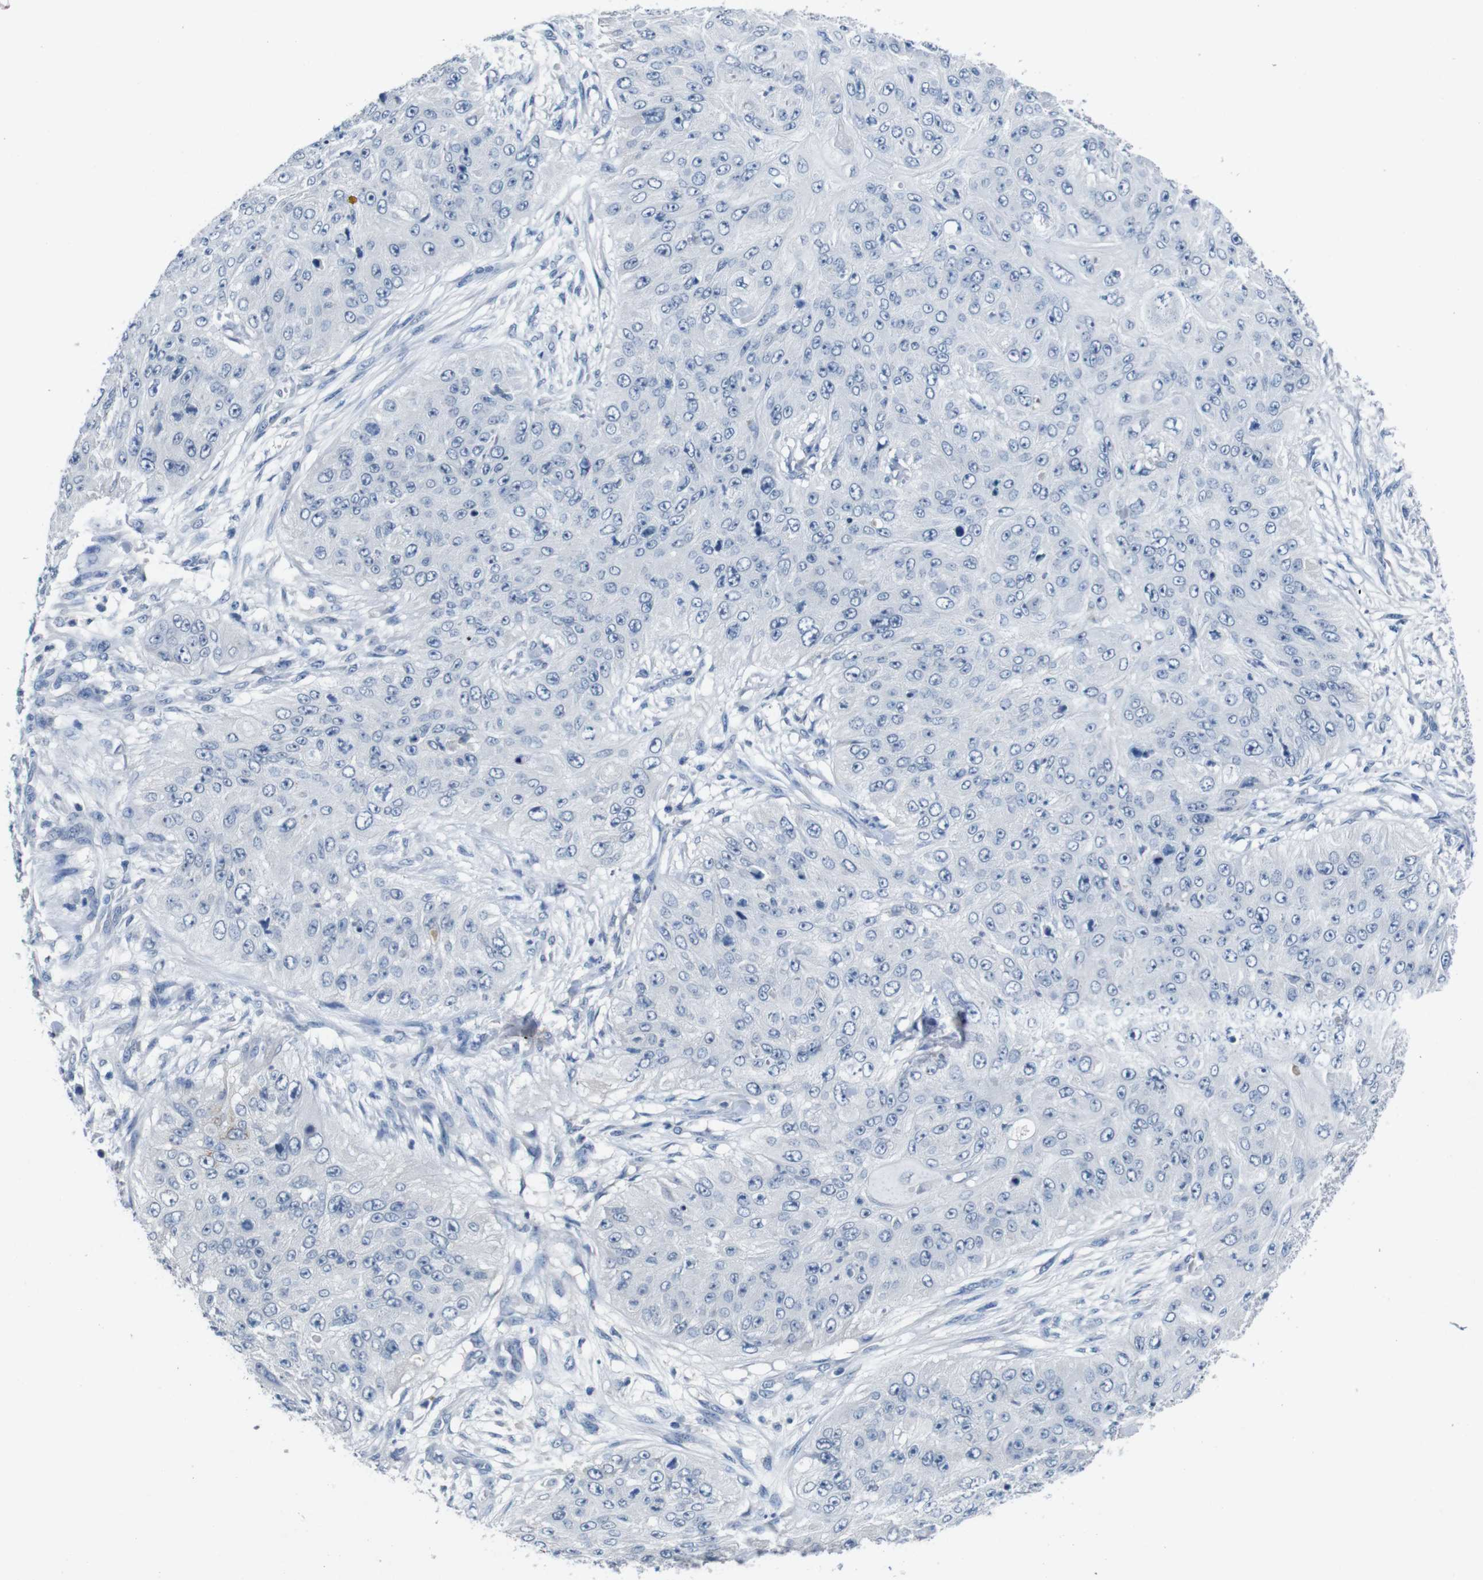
{"staining": {"intensity": "negative", "quantity": "none", "location": "none"}, "tissue": "skin cancer", "cell_type": "Tumor cells", "image_type": "cancer", "snomed": [{"axis": "morphology", "description": "Squamous cell carcinoma, NOS"}, {"axis": "topography", "description": "Skin"}], "caption": "A histopathology image of skin squamous cell carcinoma stained for a protein shows no brown staining in tumor cells.", "gene": "SLC2A8", "patient": {"sex": "female", "age": 80}}